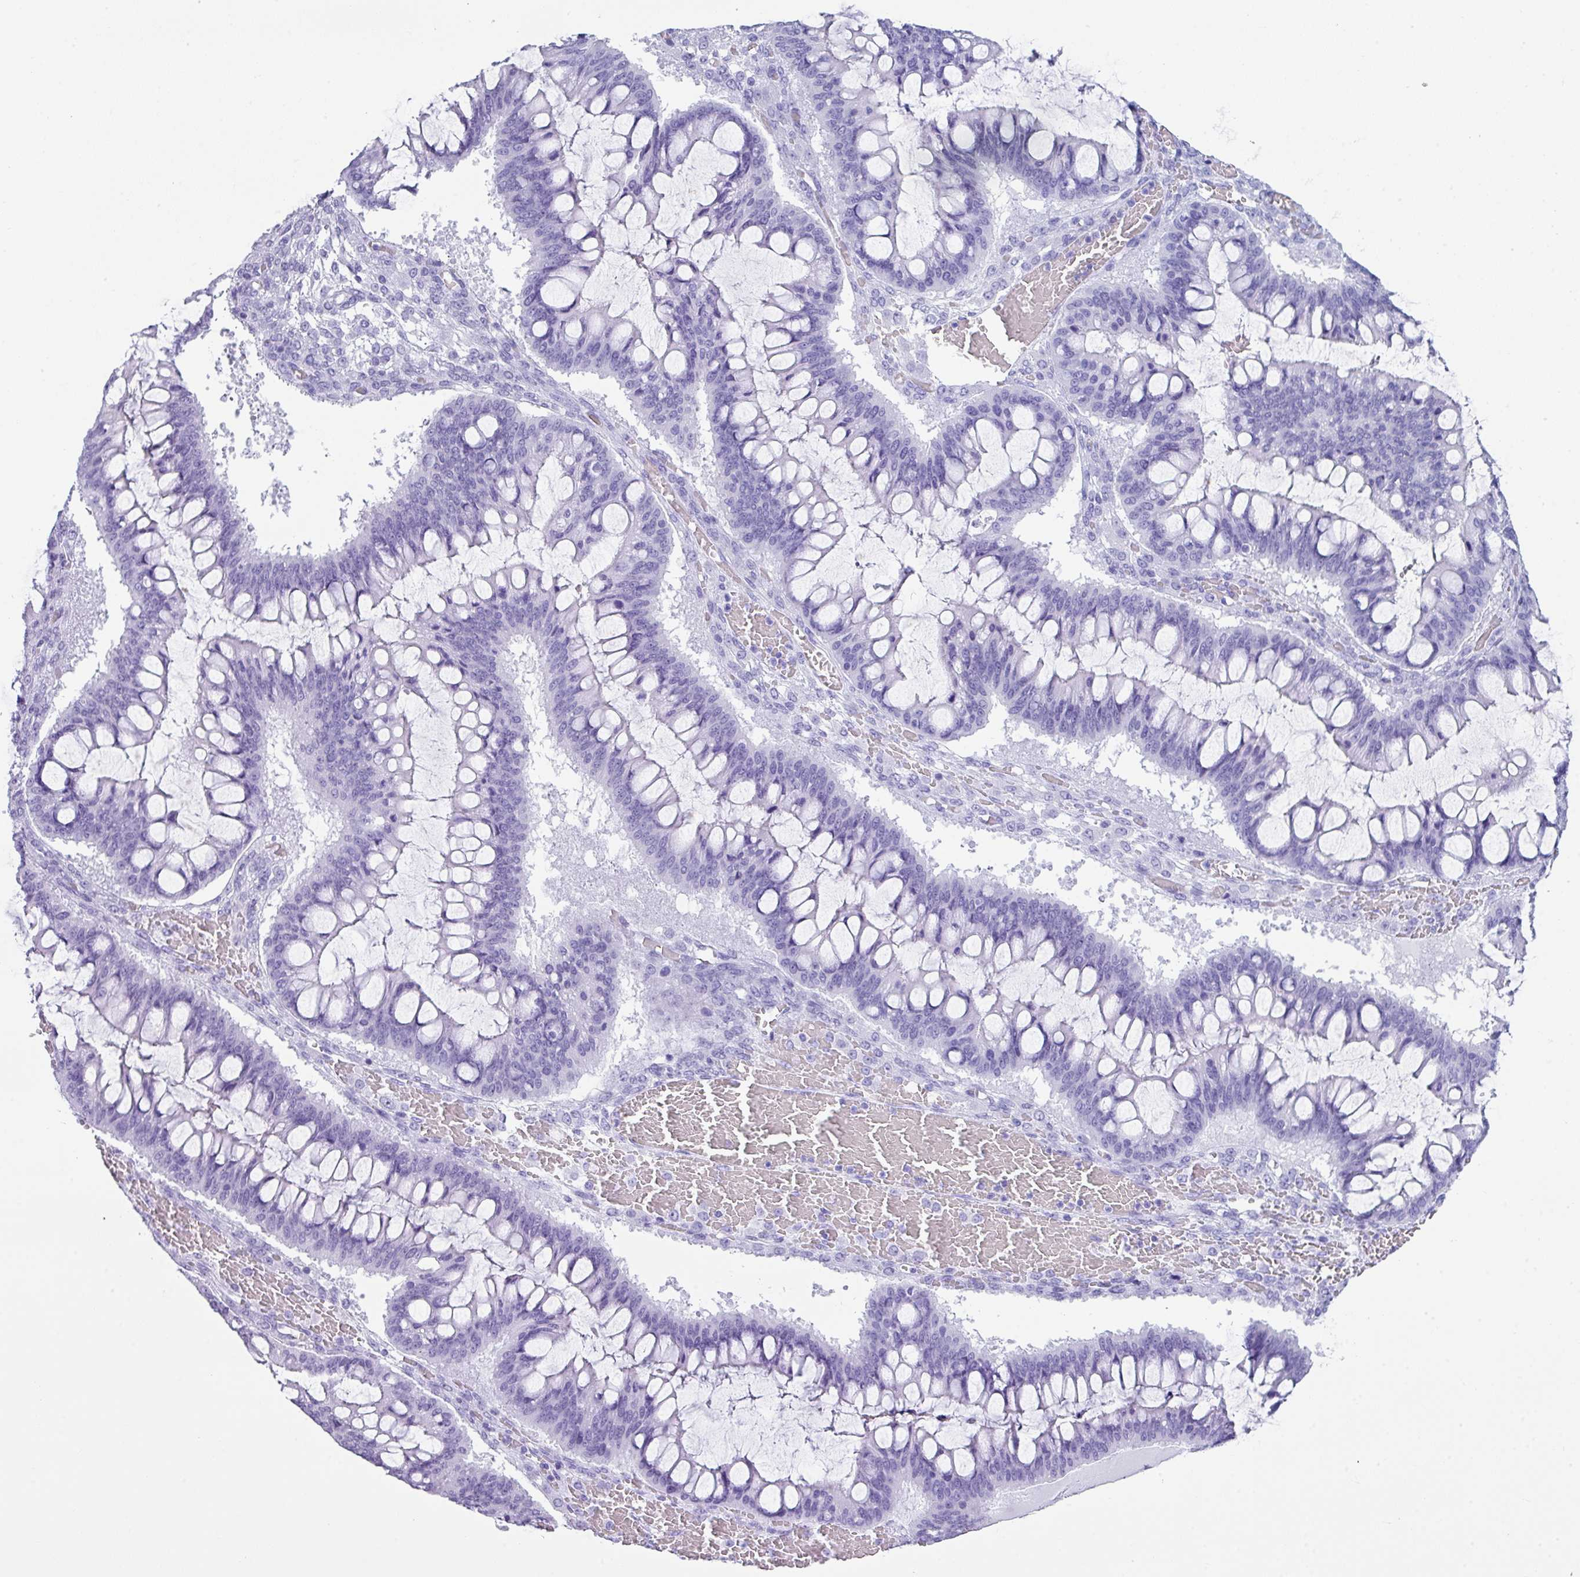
{"staining": {"intensity": "negative", "quantity": "none", "location": "none"}, "tissue": "ovarian cancer", "cell_type": "Tumor cells", "image_type": "cancer", "snomed": [{"axis": "morphology", "description": "Cystadenocarcinoma, mucinous, NOS"}, {"axis": "topography", "description": "Ovary"}], "caption": "A photomicrograph of ovarian mucinous cystadenocarcinoma stained for a protein exhibits no brown staining in tumor cells. (DAB (3,3'-diaminobenzidine) immunohistochemistry with hematoxylin counter stain).", "gene": "ZNF568", "patient": {"sex": "female", "age": 73}}